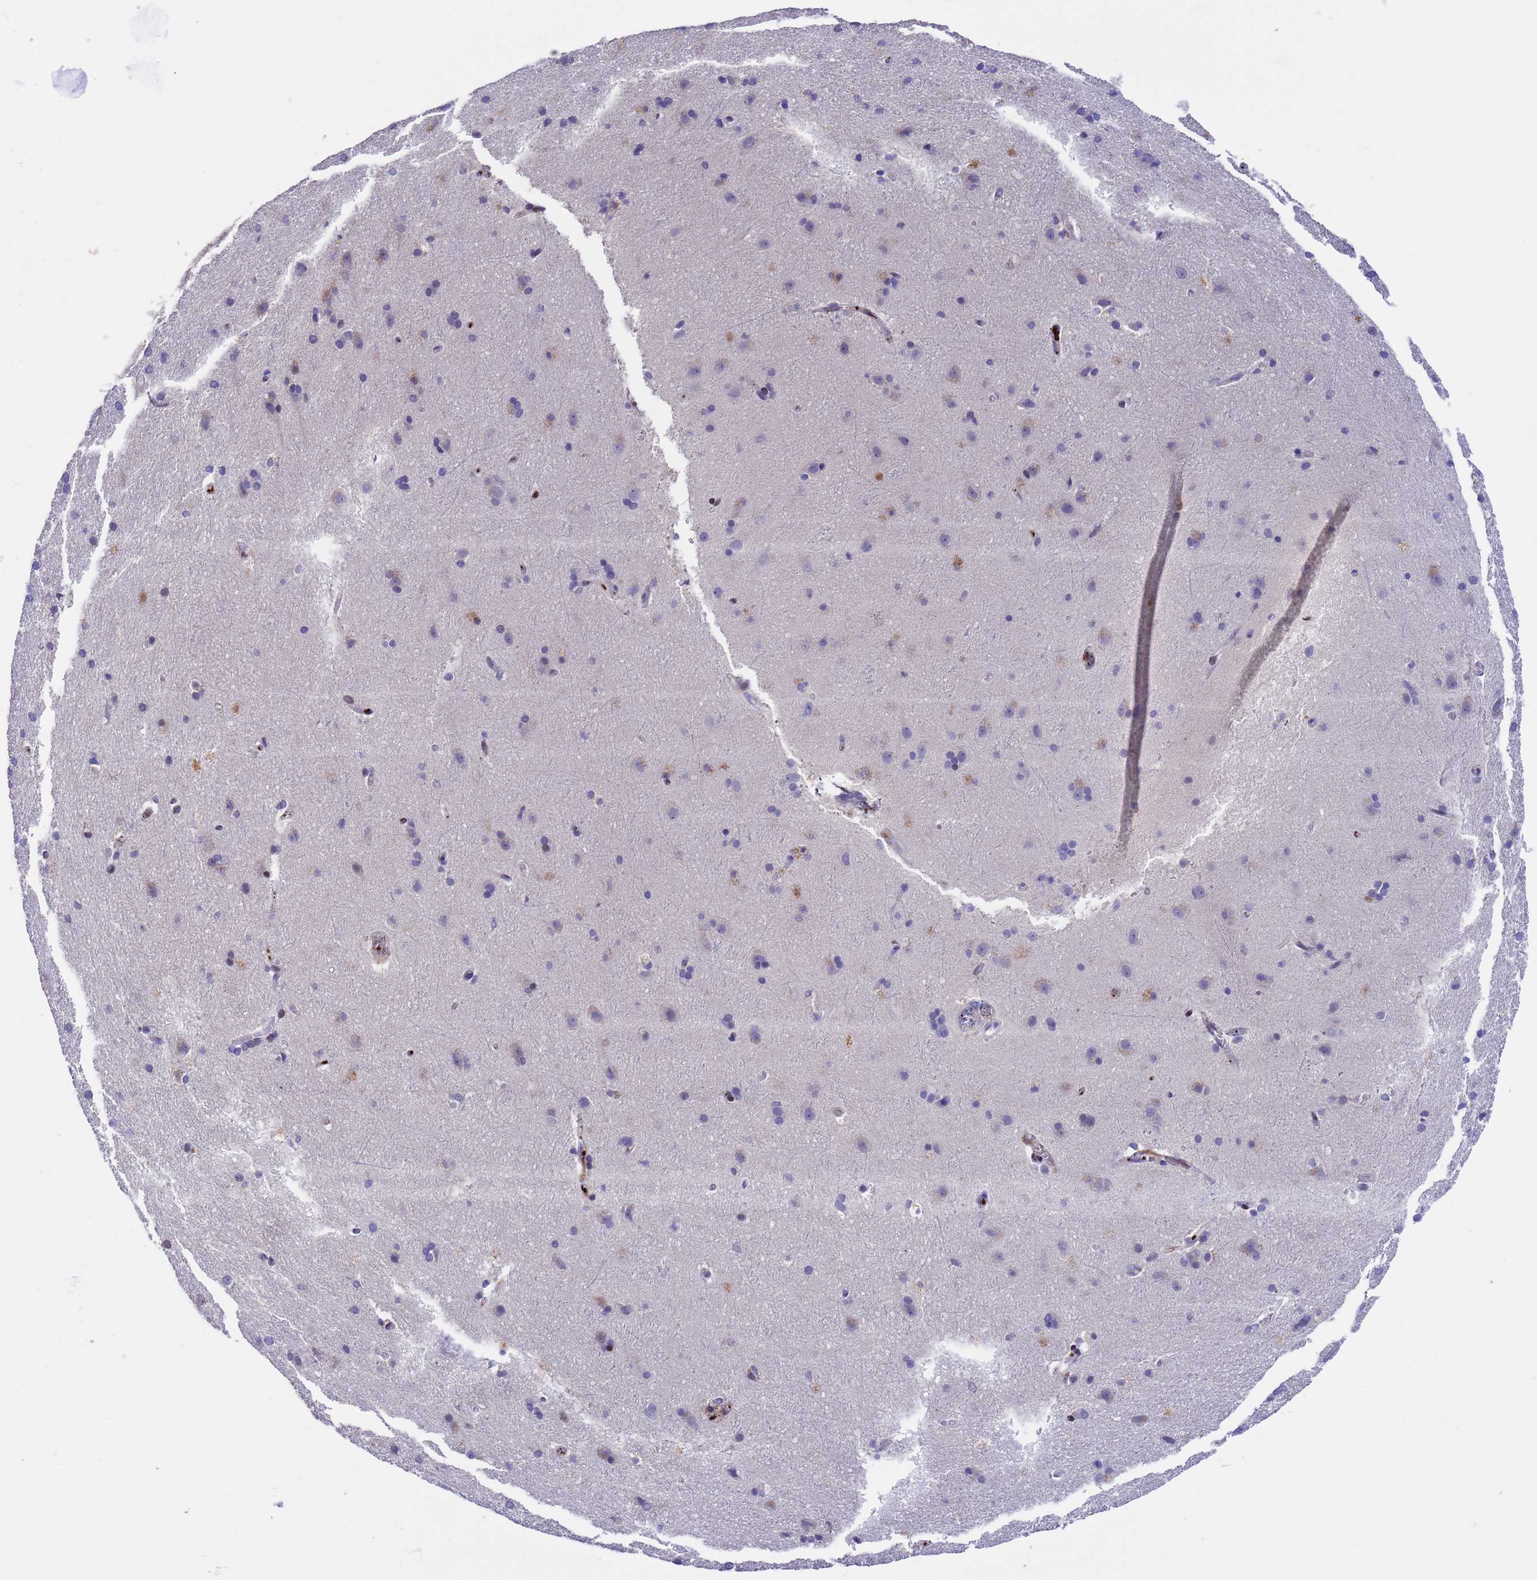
{"staining": {"intensity": "negative", "quantity": "none", "location": "none"}, "tissue": "cerebral cortex", "cell_type": "Endothelial cells", "image_type": "normal", "snomed": [{"axis": "morphology", "description": "Normal tissue, NOS"}, {"axis": "topography", "description": "Cerebral cortex"}], "caption": "Immunohistochemistry (IHC) micrograph of benign cerebral cortex: cerebral cortex stained with DAB reveals no significant protein staining in endothelial cells. (DAB immunohistochemistry visualized using brightfield microscopy, high magnification).", "gene": "ELP6", "patient": {"sex": "male", "age": 54}}